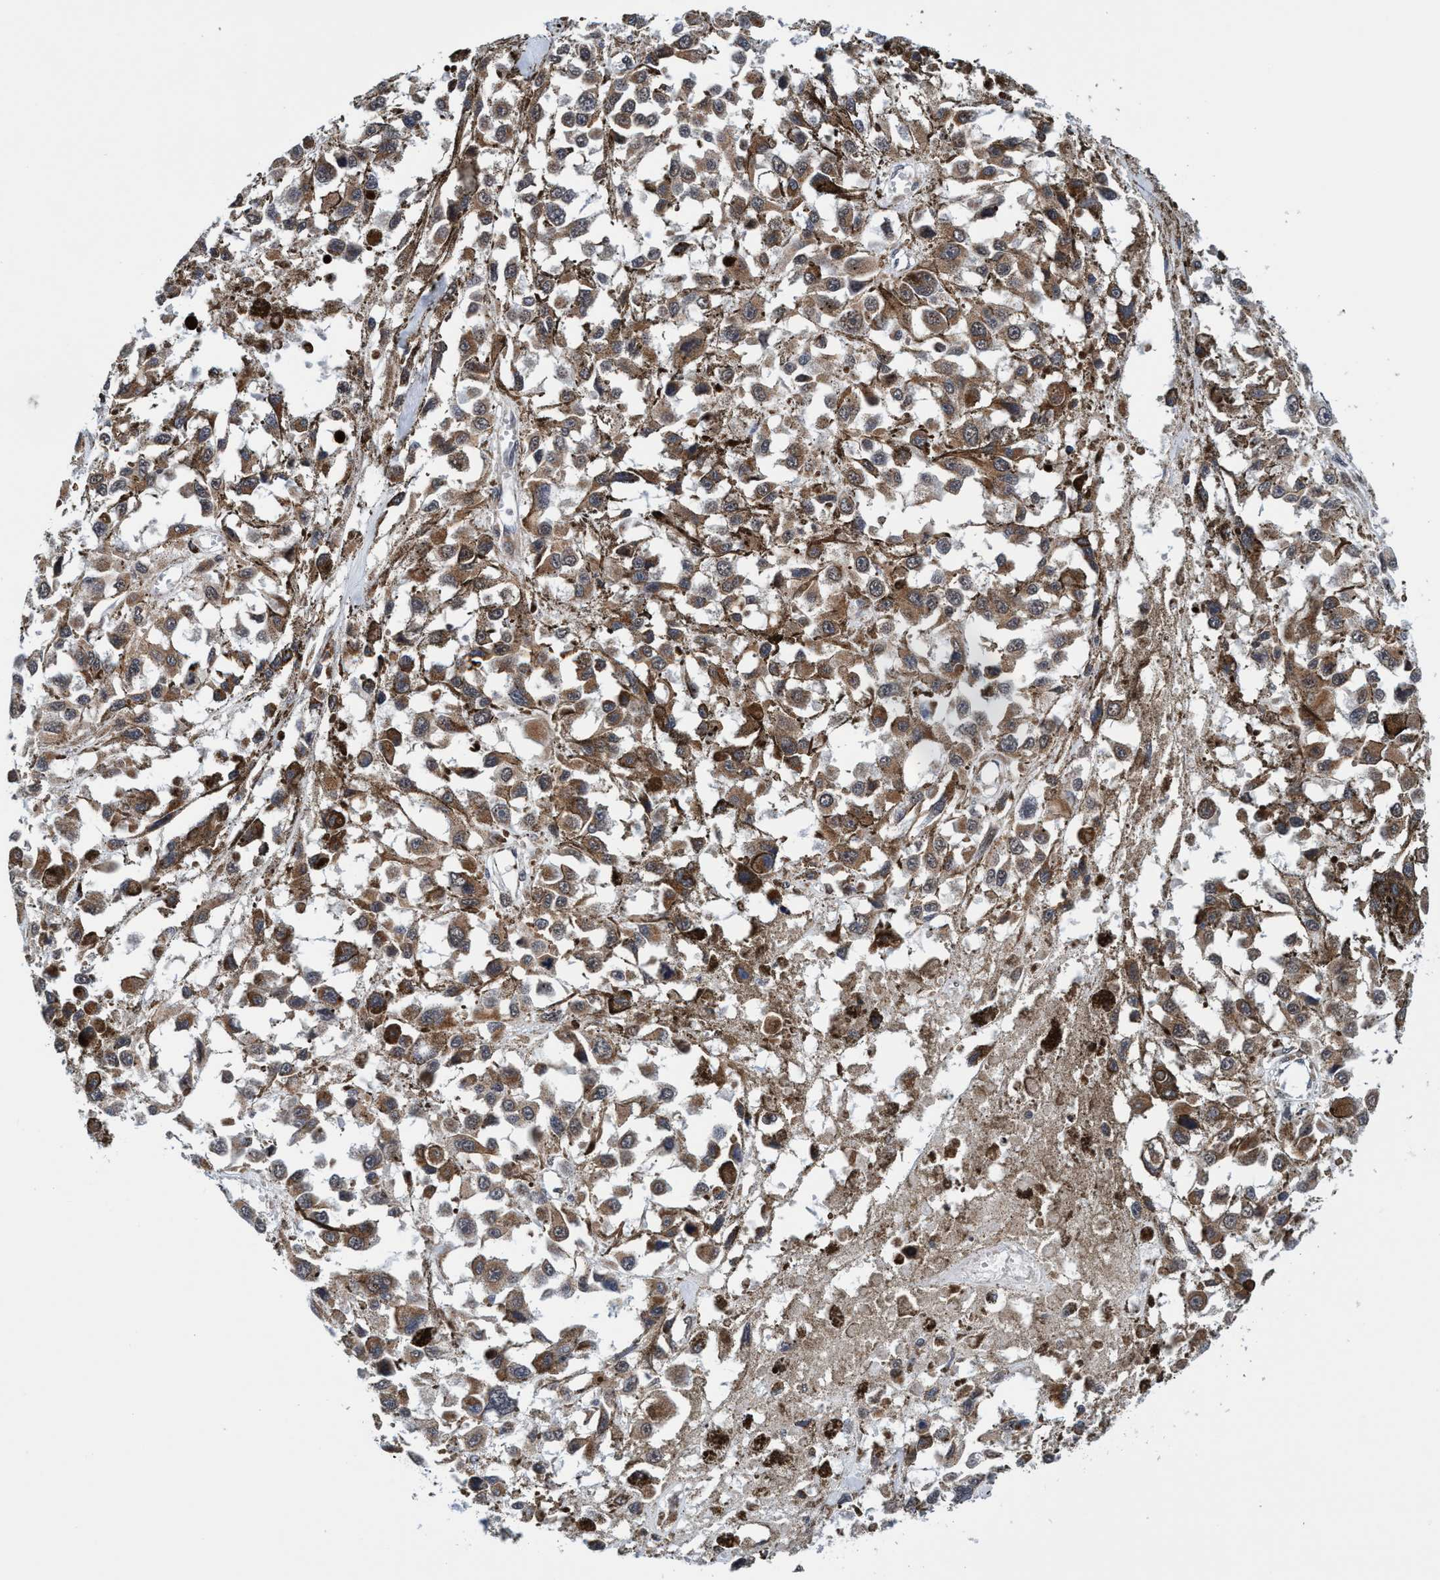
{"staining": {"intensity": "moderate", "quantity": ">75%", "location": "cytoplasmic/membranous"}, "tissue": "melanoma", "cell_type": "Tumor cells", "image_type": "cancer", "snomed": [{"axis": "morphology", "description": "Malignant melanoma, Metastatic site"}, {"axis": "topography", "description": "Lymph node"}], "caption": "Protein analysis of melanoma tissue exhibits moderate cytoplasmic/membranous staining in approximately >75% of tumor cells. (Brightfield microscopy of DAB IHC at high magnification).", "gene": "AGAP2", "patient": {"sex": "male", "age": 59}}